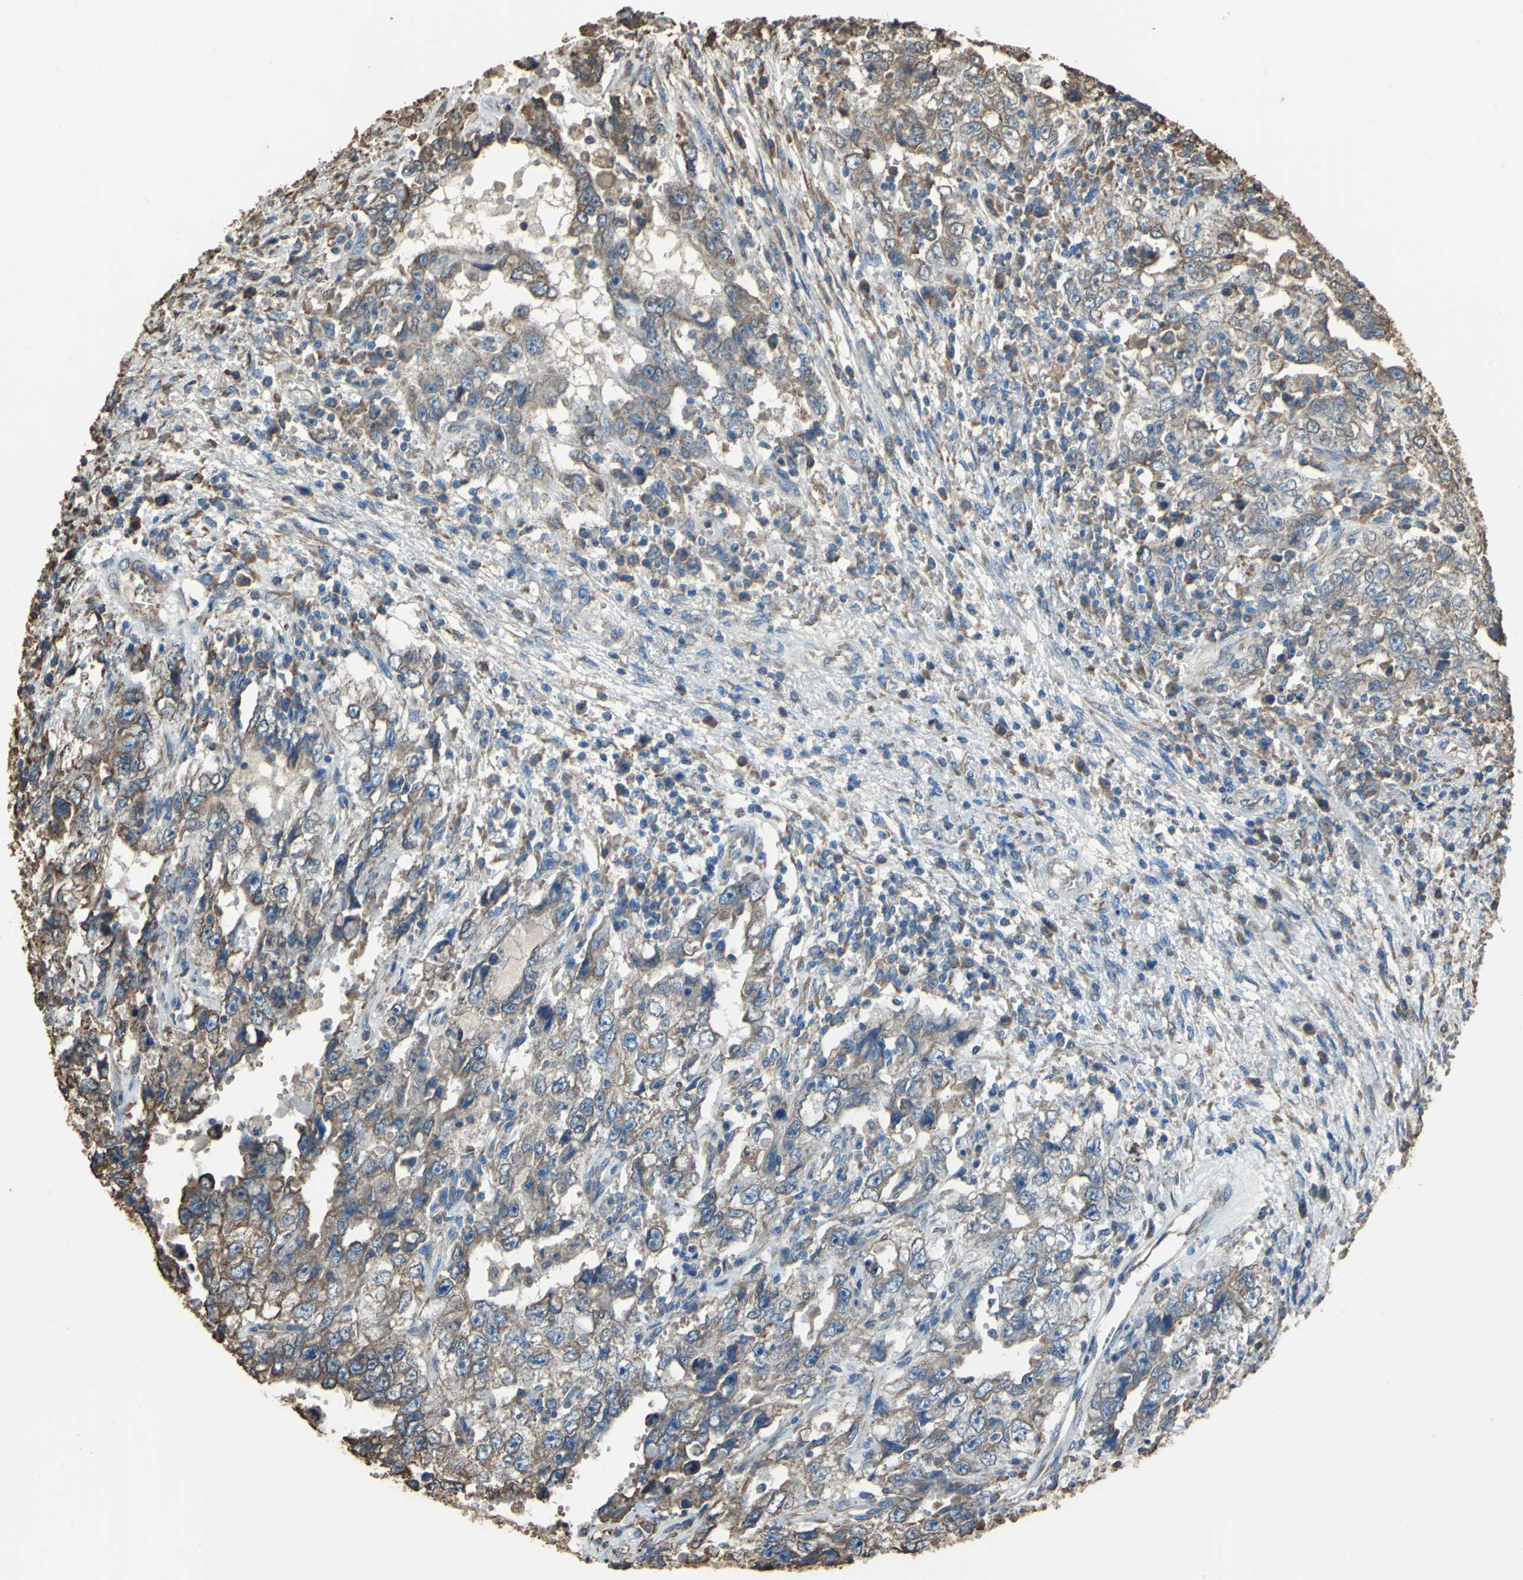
{"staining": {"intensity": "moderate", "quantity": ">75%", "location": "cytoplasmic/membranous"}, "tissue": "testis cancer", "cell_type": "Tumor cells", "image_type": "cancer", "snomed": [{"axis": "morphology", "description": "Carcinoma, Embryonal, NOS"}, {"axis": "topography", "description": "Testis"}], "caption": "An image of human embryonal carcinoma (testis) stained for a protein exhibits moderate cytoplasmic/membranous brown staining in tumor cells.", "gene": "GPANK1", "patient": {"sex": "male", "age": 26}}